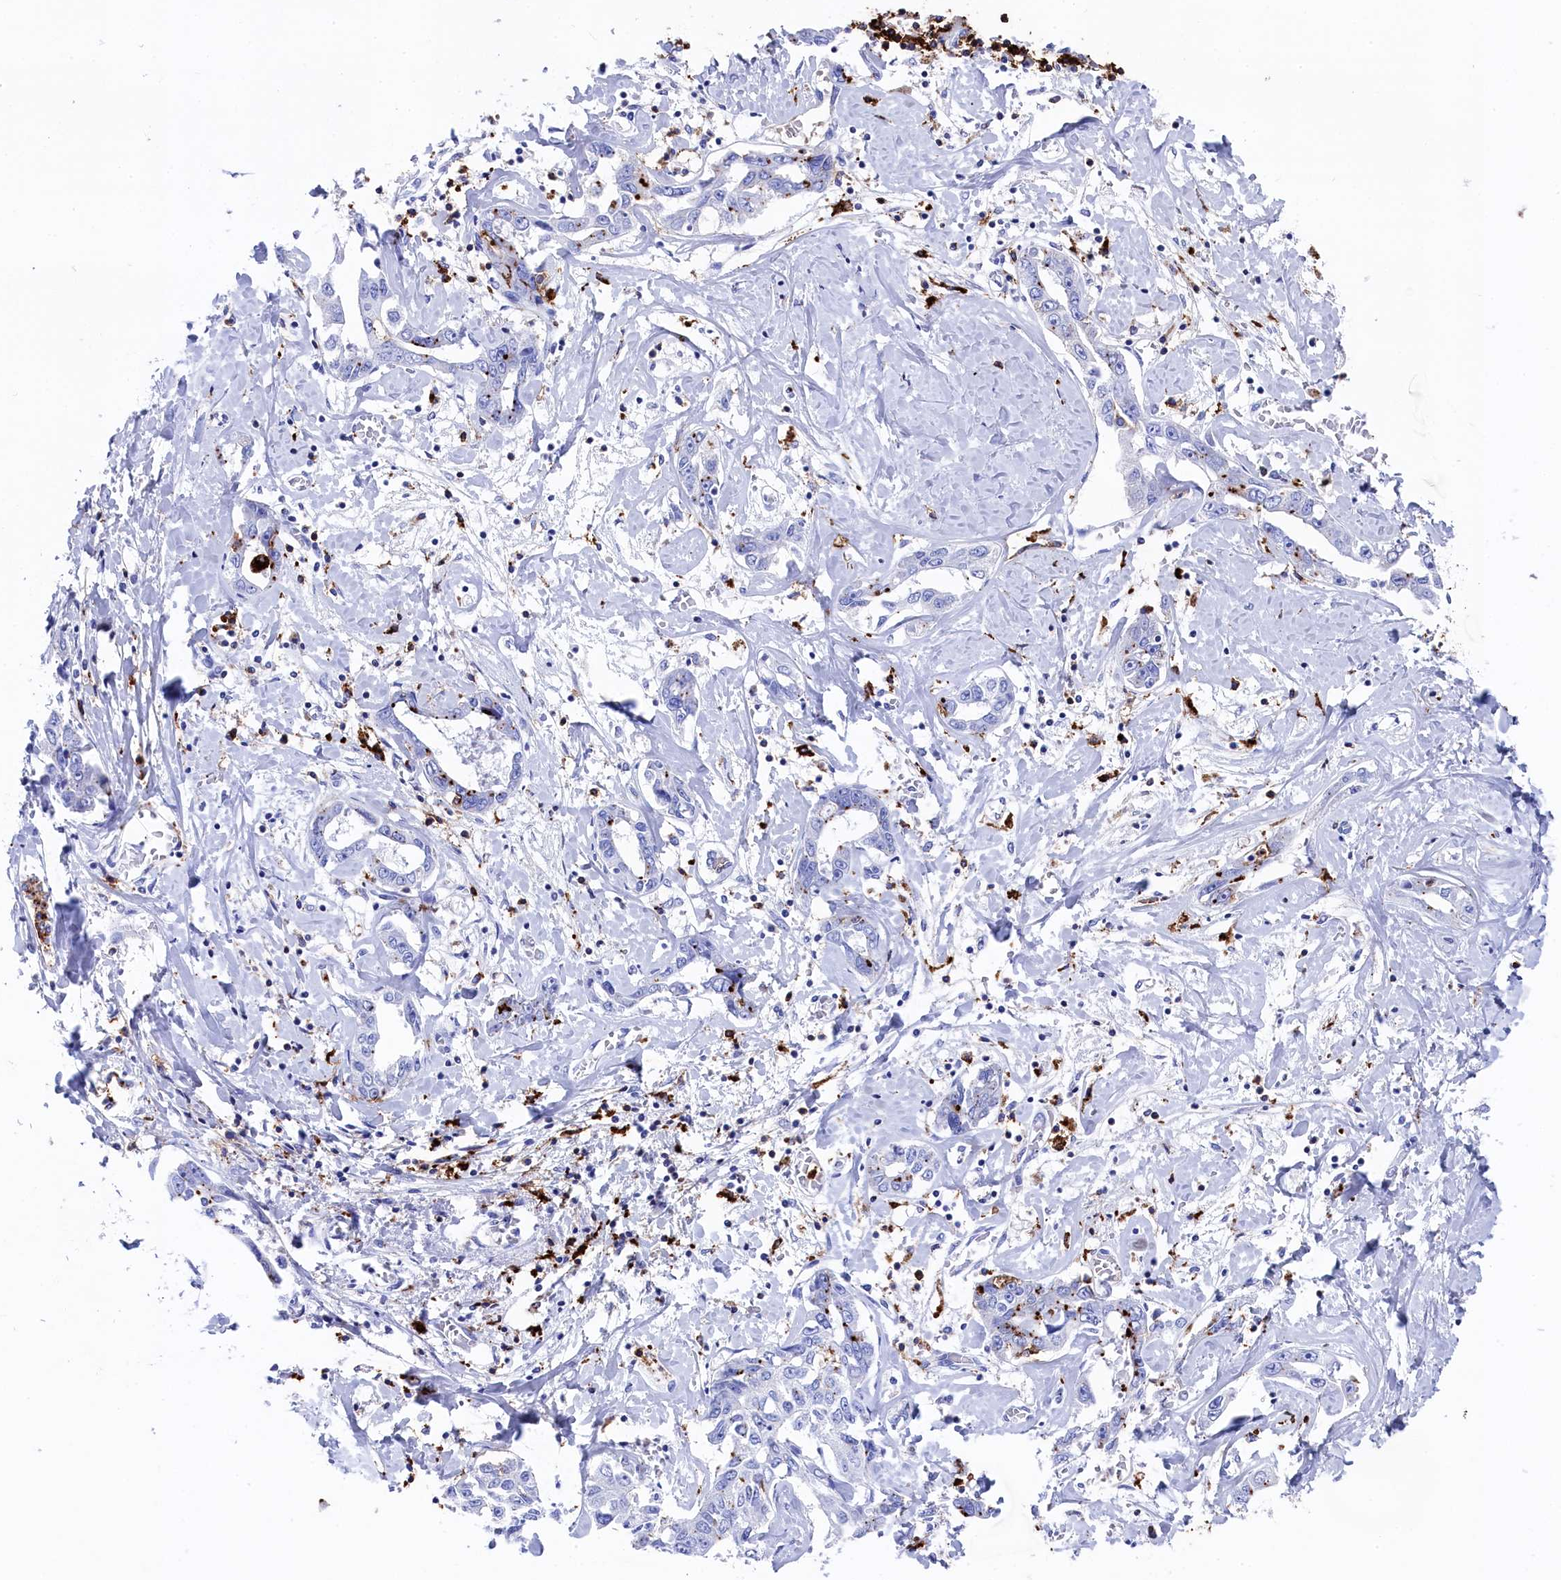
{"staining": {"intensity": "negative", "quantity": "none", "location": "none"}, "tissue": "liver cancer", "cell_type": "Tumor cells", "image_type": "cancer", "snomed": [{"axis": "morphology", "description": "Cholangiocarcinoma"}, {"axis": "topography", "description": "Liver"}], "caption": "The histopathology image exhibits no staining of tumor cells in cholangiocarcinoma (liver).", "gene": "PLAC8", "patient": {"sex": "male", "age": 59}}